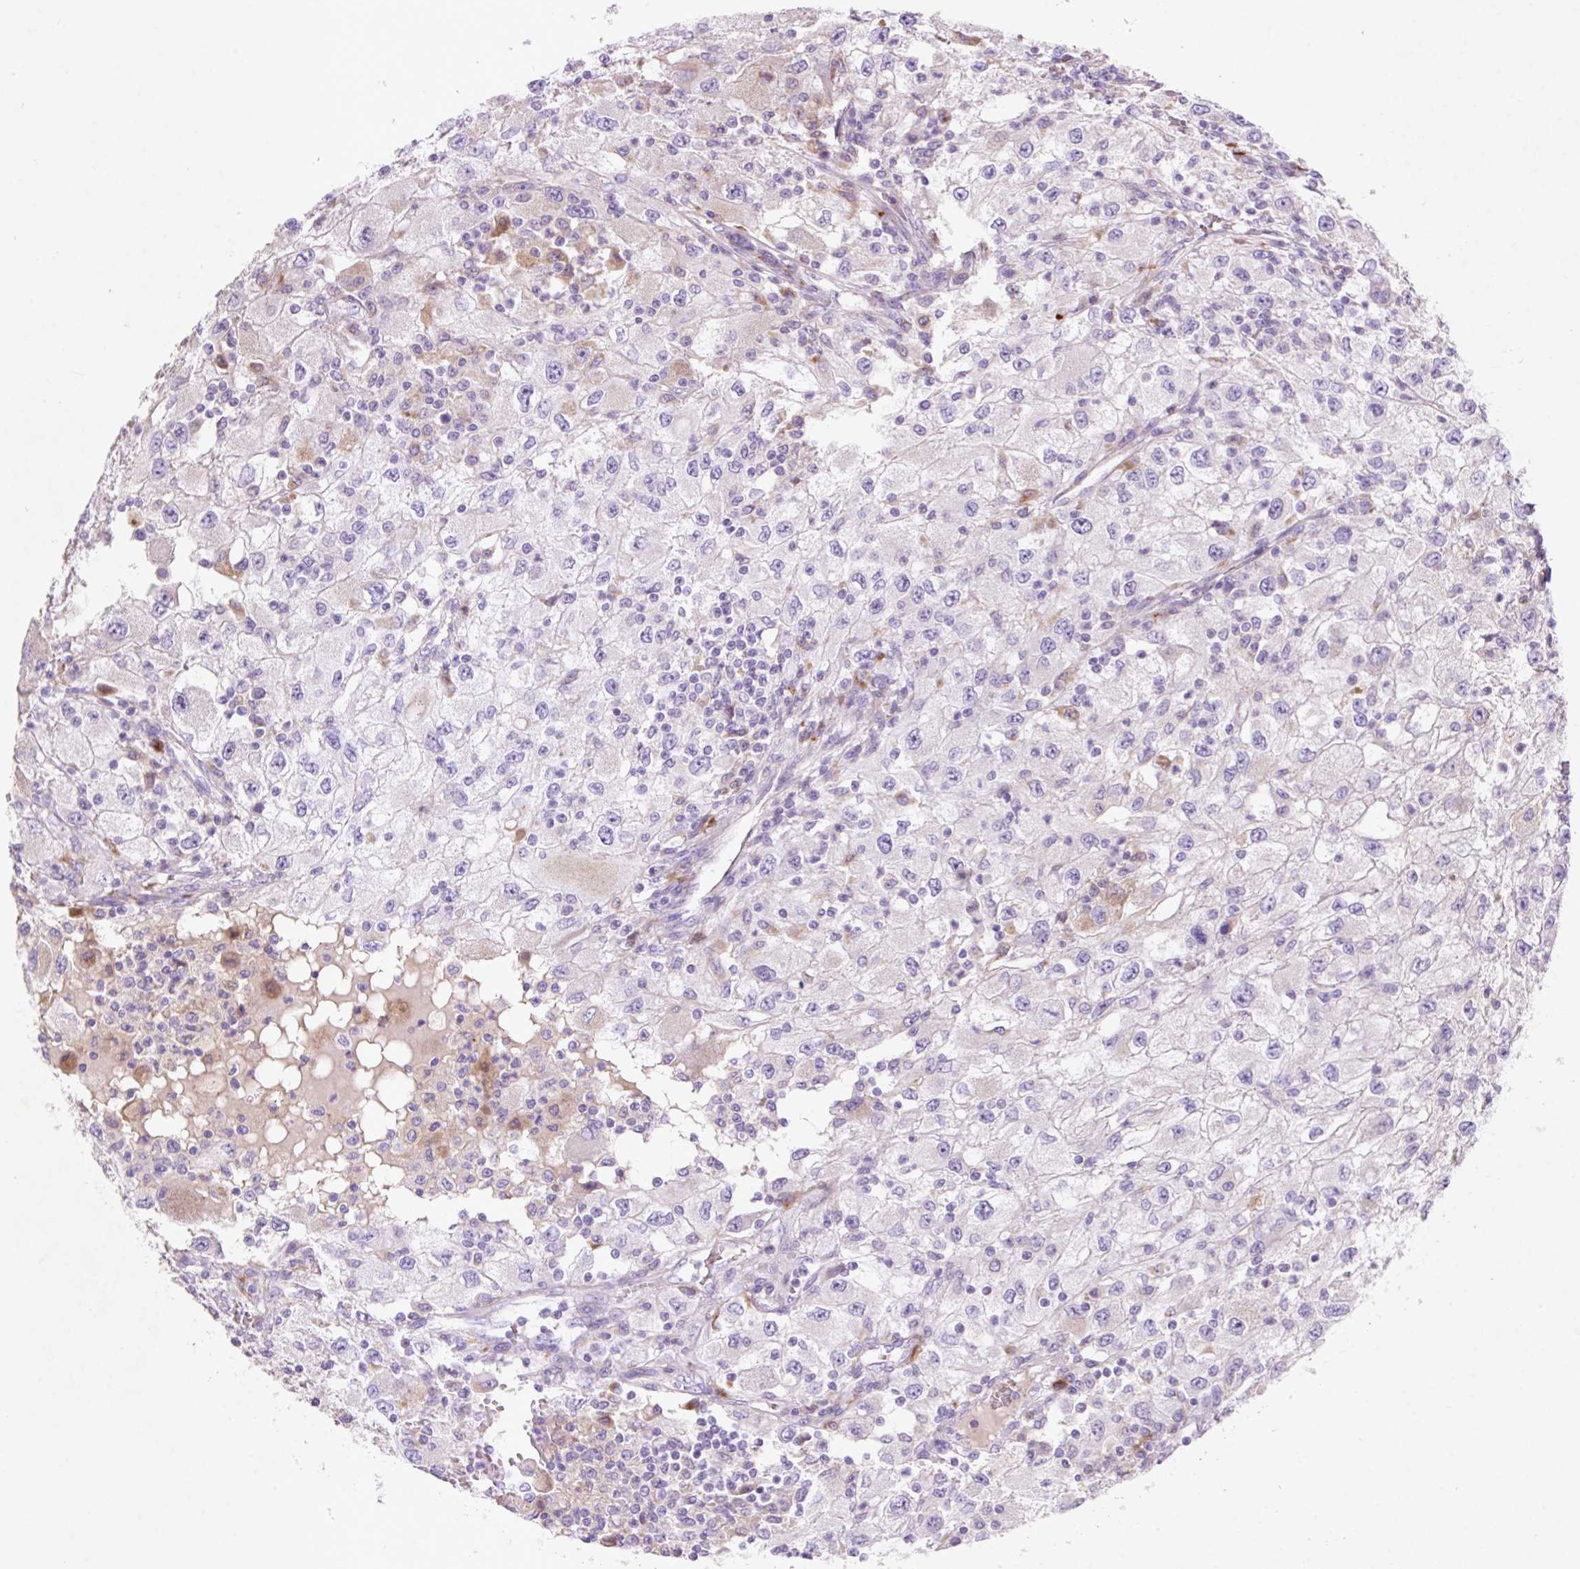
{"staining": {"intensity": "negative", "quantity": "none", "location": "none"}, "tissue": "renal cancer", "cell_type": "Tumor cells", "image_type": "cancer", "snomed": [{"axis": "morphology", "description": "Adenocarcinoma, NOS"}, {"axis": "topography", "description": "Kidney"}], "caption": "Protein analysis of renal adenocarcinoma reveals no significant staining in tumor cells.", "gene": "HEXA", "patient": {"sex": "female", "age": 67}}